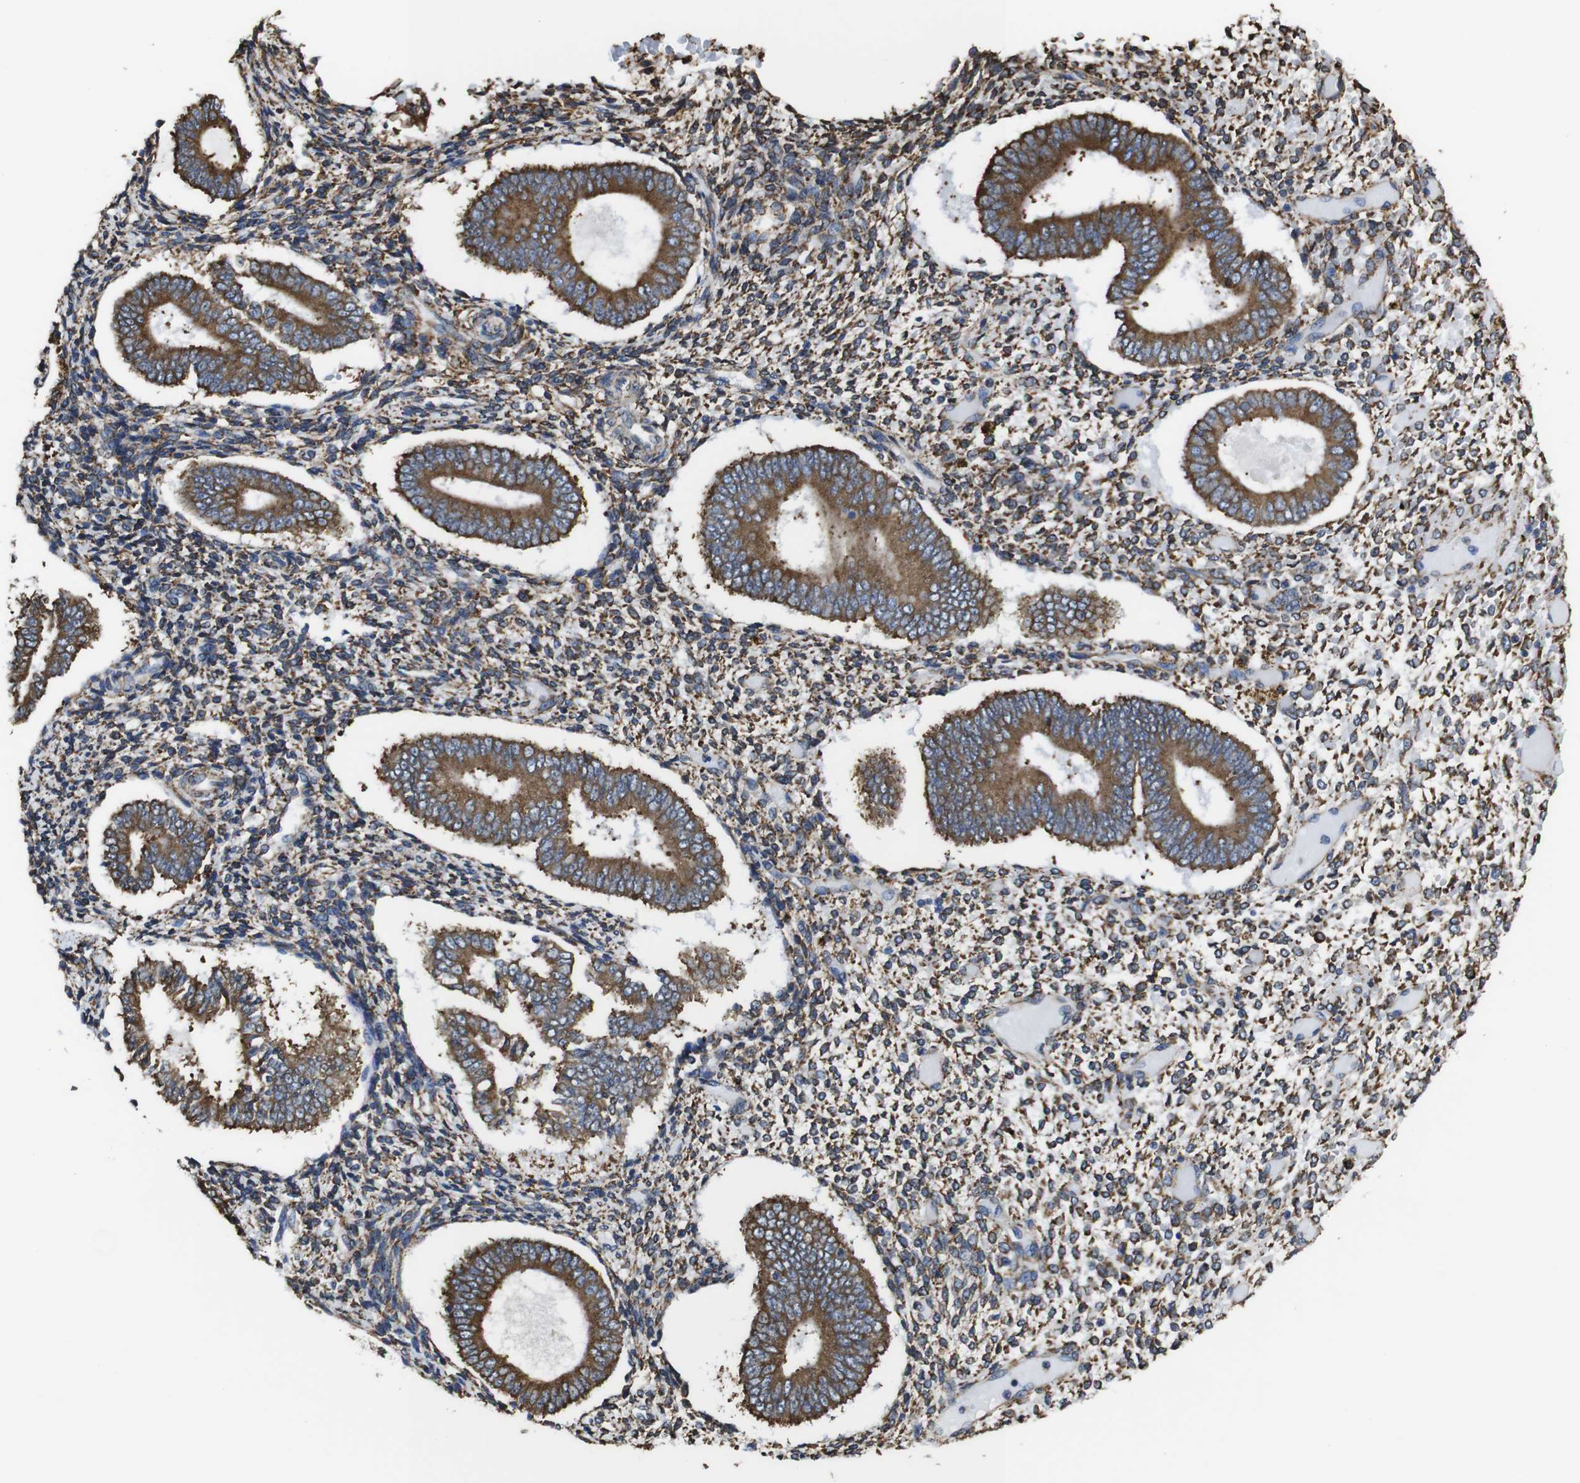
{"staining": {"intensity": "moderate", "quantity": ">75%", "location": "cytoplasmic/membranous"}, "tissue": "endometrium", "cell_type": "Cells in endometrial stroma", "image_type": "normal", "snomed": [{"axis": "morphology", "description": "Normal tissue, NOS"}, {"axis": "topography", "description": "Endometrium"}], "caption": "Immunohistochemistry (IHC) of normal human endometrium shows medium levels of moderate cytoplasmic/membranous expression in approximately >75% of cells in endometrial stroma.", "gene": "PPIB", "patient": {"sex": "female", "age": 42}}